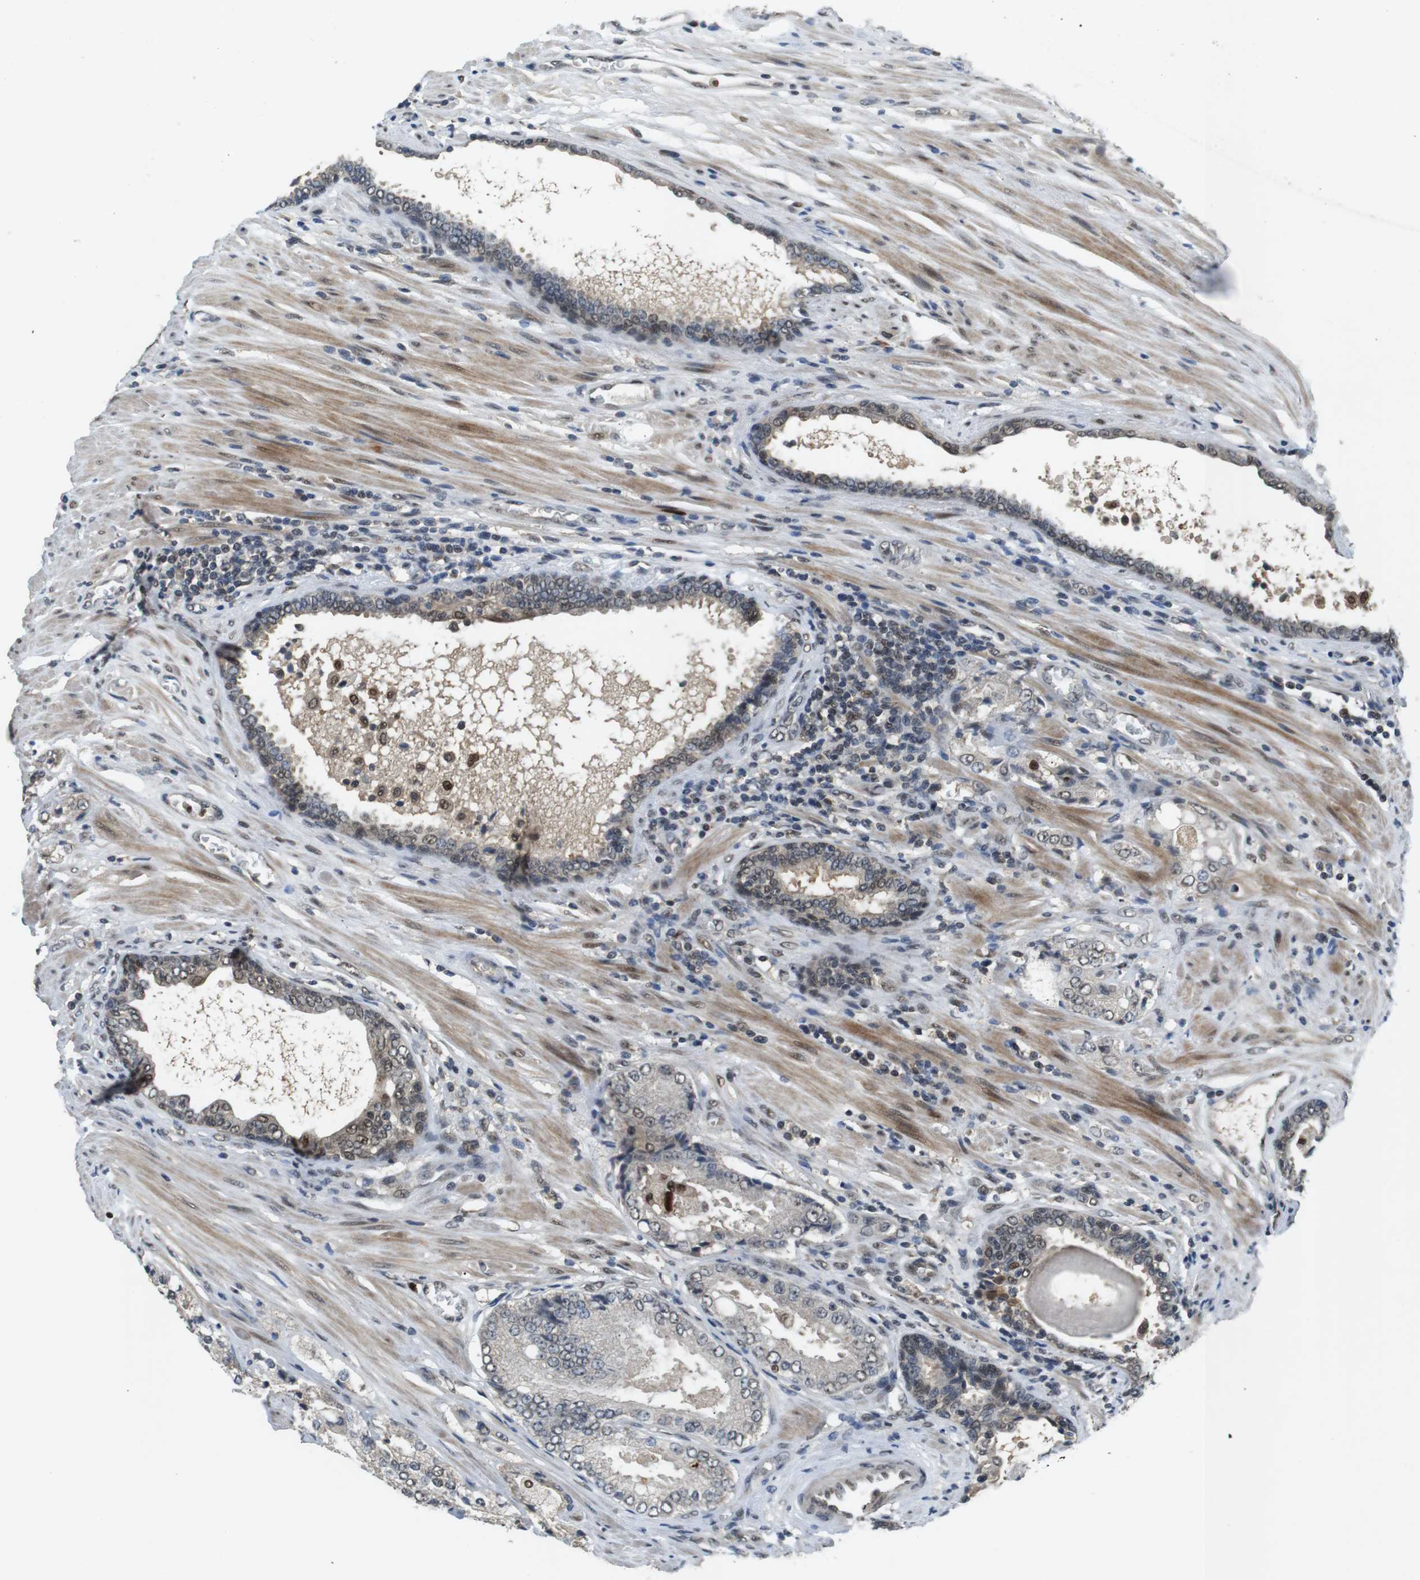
{"staining": {"intensity": "weak", "quantity": "<25%", "location": "nuclear"}, "tissue": "prostate cancer", "cell_type": "Tumor cells", "image_type": "cancer", "snomed": [{"axis": "morphology", "description": "Adenocarcinoma, High grade"}, {"axis": "topography", "description": "Prostate"}], "caption": "Prostate high-grade adenocarcinoma was stained to show a protein in brown. There is no significant expression in tumor cells.", "gene": "ORAI3", "patient": {"sex": "male", "age": 65}}